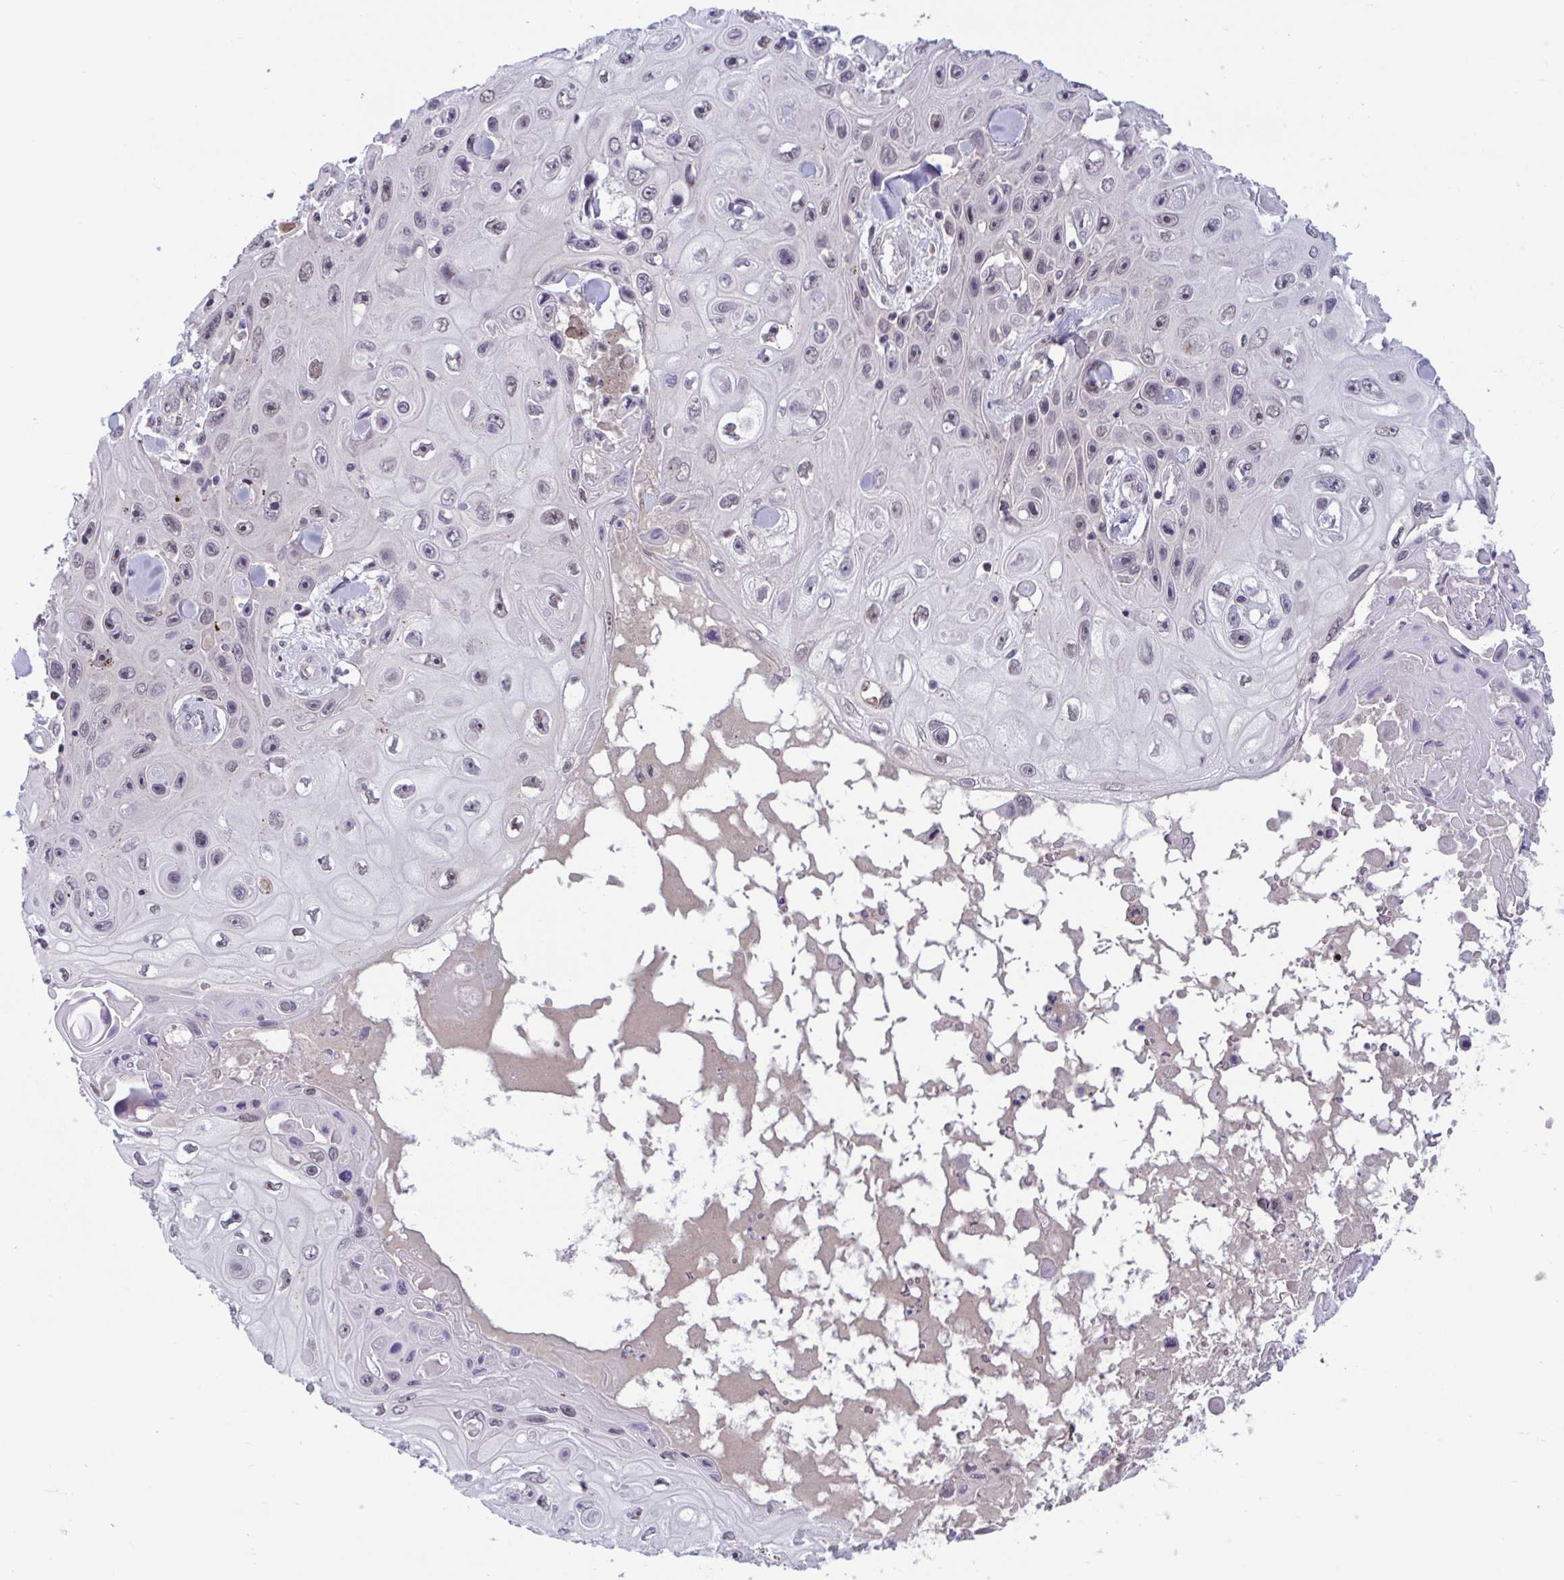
{"staining": {"intensity": "weak", "quantity": "<25%", "location": "nuclear"}, "tissue": "skin cancer", "cell_type": "Tumor cells", "image_type": "cancer", "snomed": [{"axis": "morphology", "description": "Squamous cell carcinoma, NOS"}, {"axis": "topography", "description": "Skin"}], "caption": "Immunohistochemistry of human skin cancer exhibits no positivity in tumor cells.", "gene": "TTC7B", "patient": {"sex": "male", "age": 82}}